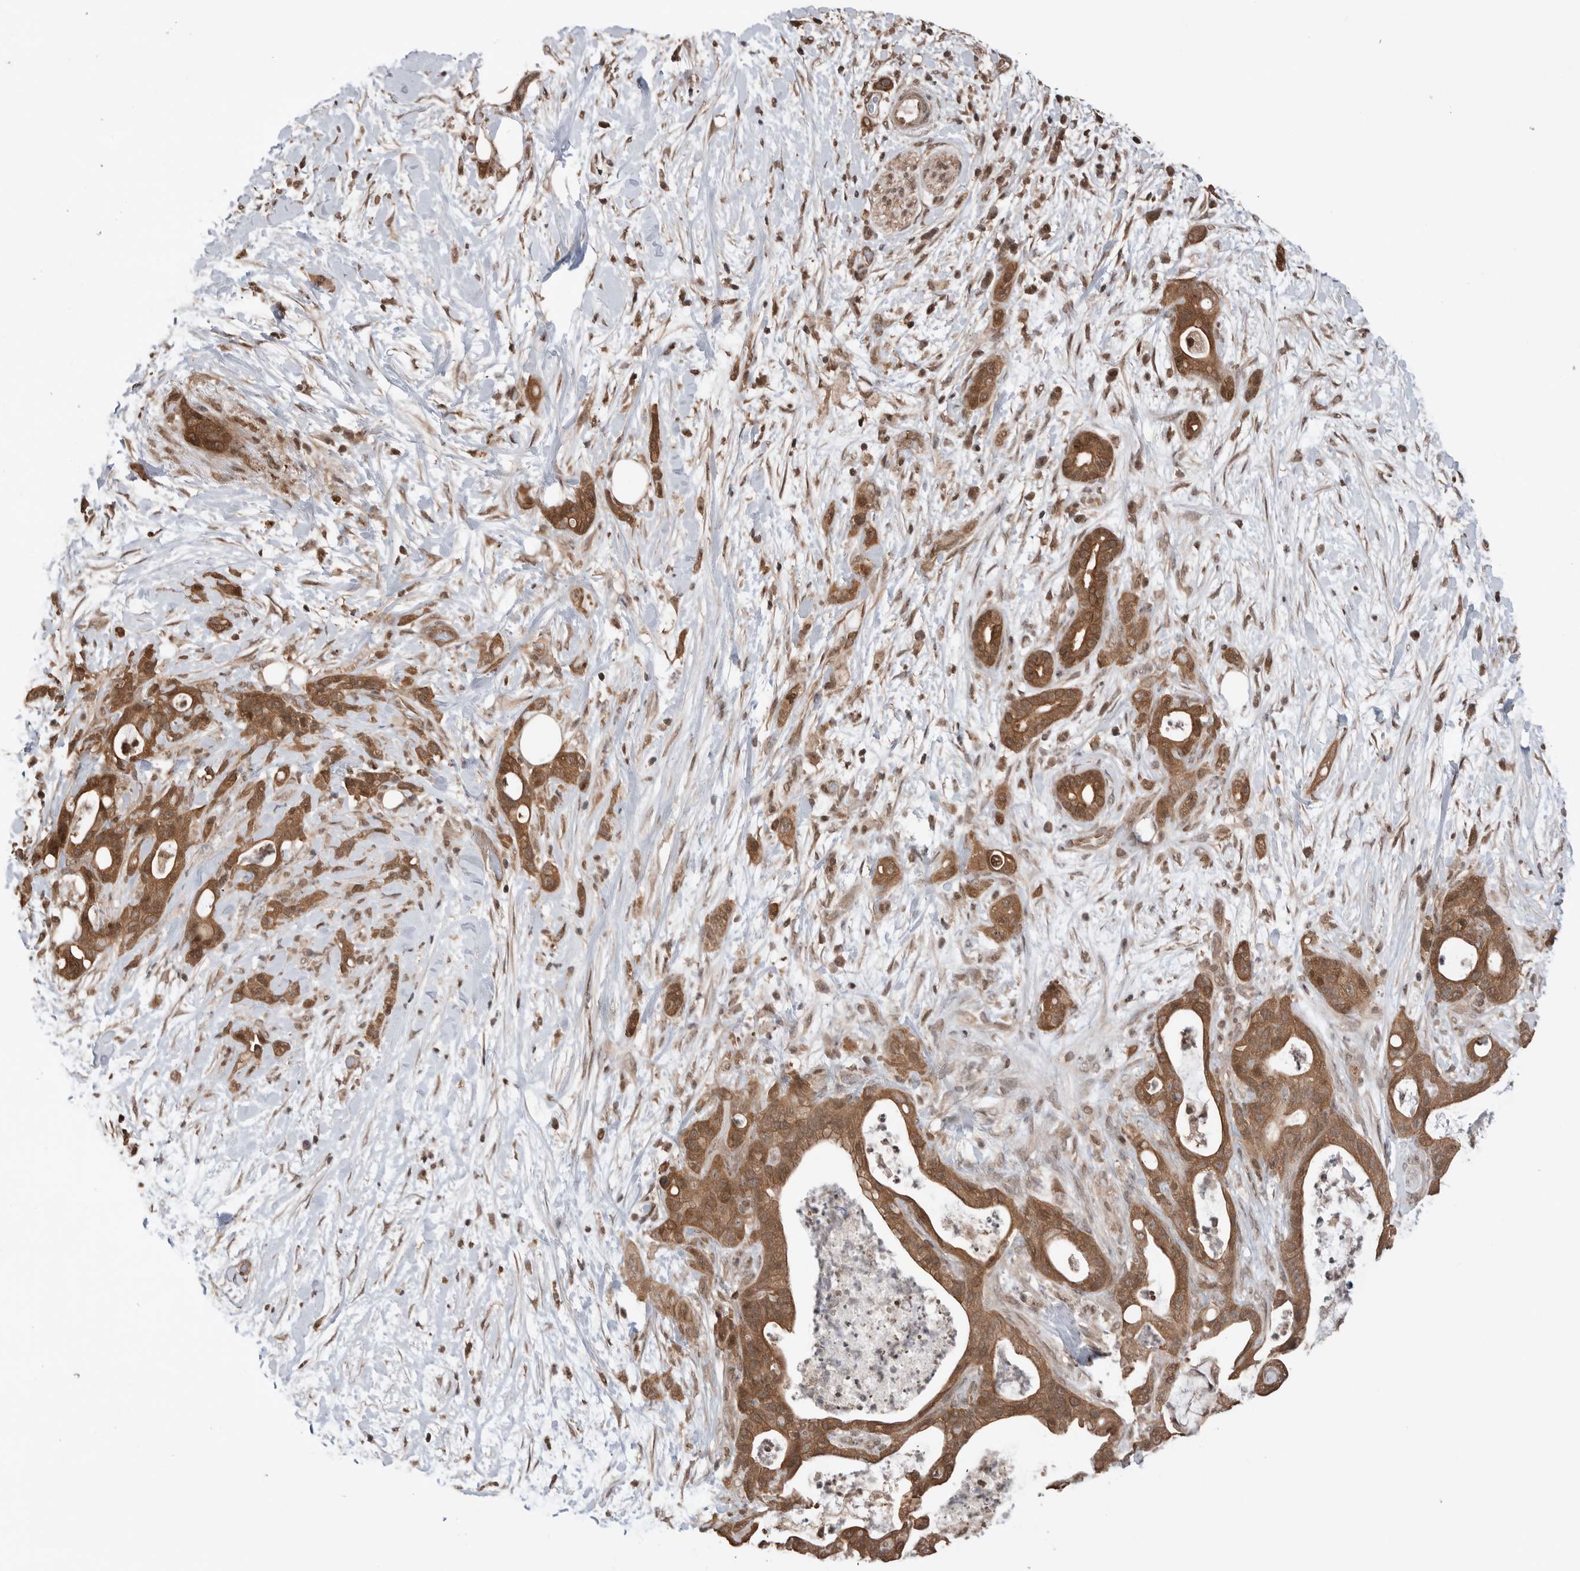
{"staining": {"intensity": "strong", "quantity": ">75%", "location": "cytoplasmic/membranous,nuclear"}, "tissue": "pancreatic cancer", "cell_type": "Tumor cells", "image_type": "cancer", "snomed": [{"axis": "morphology", "description": "Adenocarcinoma, NOS"}, {"axis": "topography", "description": "Pancreas"}], "caption": "The micrograph shows a brown stain indicating the presence of a protein in the cytoplasmic/membranous and nuclear of tumor cells in pancreatic cancer.", "gene": "PEAK1", "patient": {"sex": "male", "age": 58}}